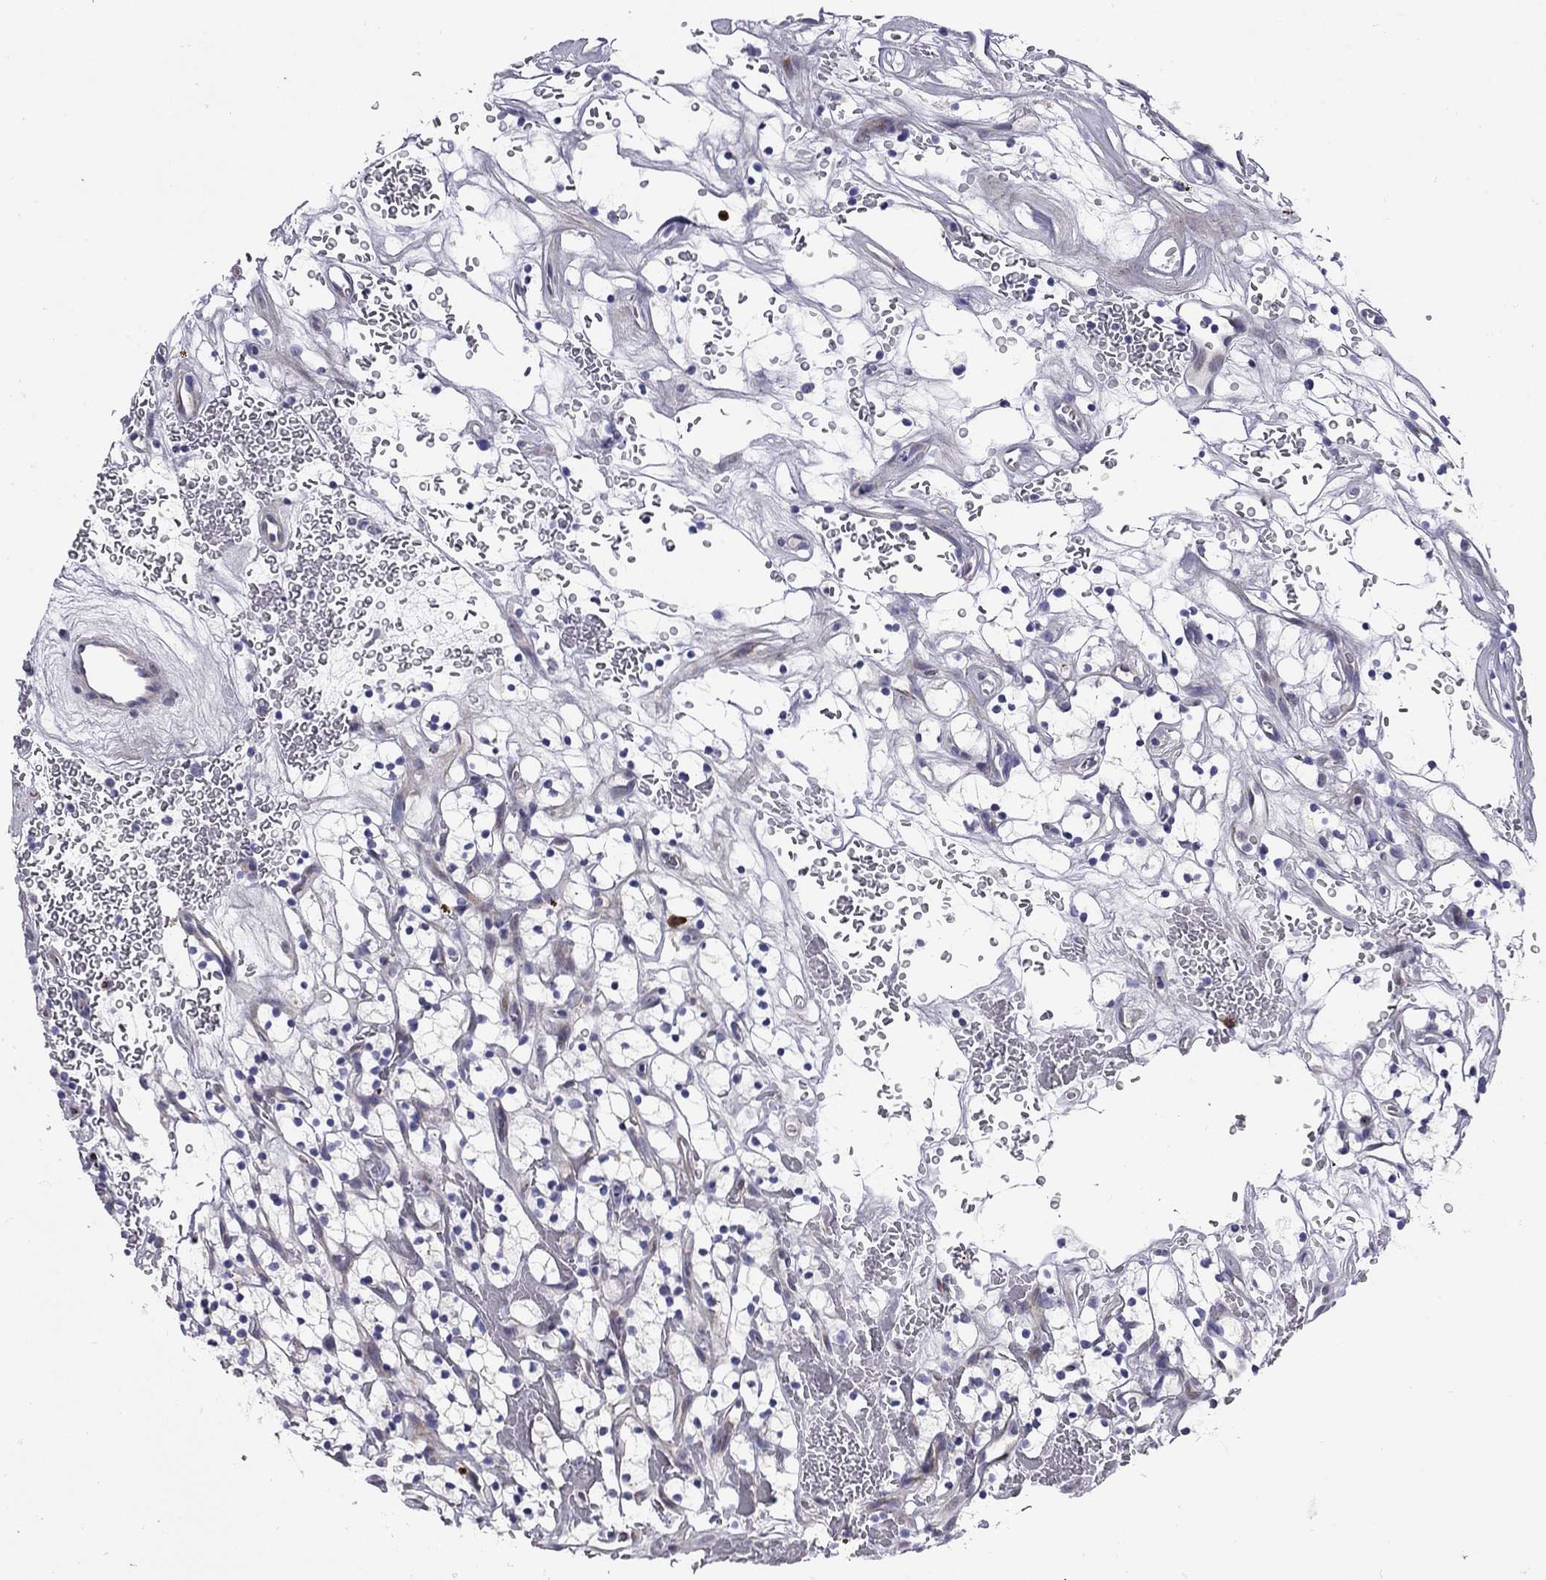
{"staining": {"intensity": "negative", "quantity": "none", "location": "none"}, "tissue": "renal cancer", "cell_type": "Tumor cells", "image_type": "cancer", "snomed": [{"axis": "morphology", "description": "Adenocarcinoma, NOS"}, {"axis": "topography", "description": "Kidney"}], "caption": "Immunohistochemistry micrograph of human renal cancer stained for a protein (brown), which exhibits no expression in tumor cells.", "gene": "C8orf88", "patient": {"sex": "female", "age": 64}}